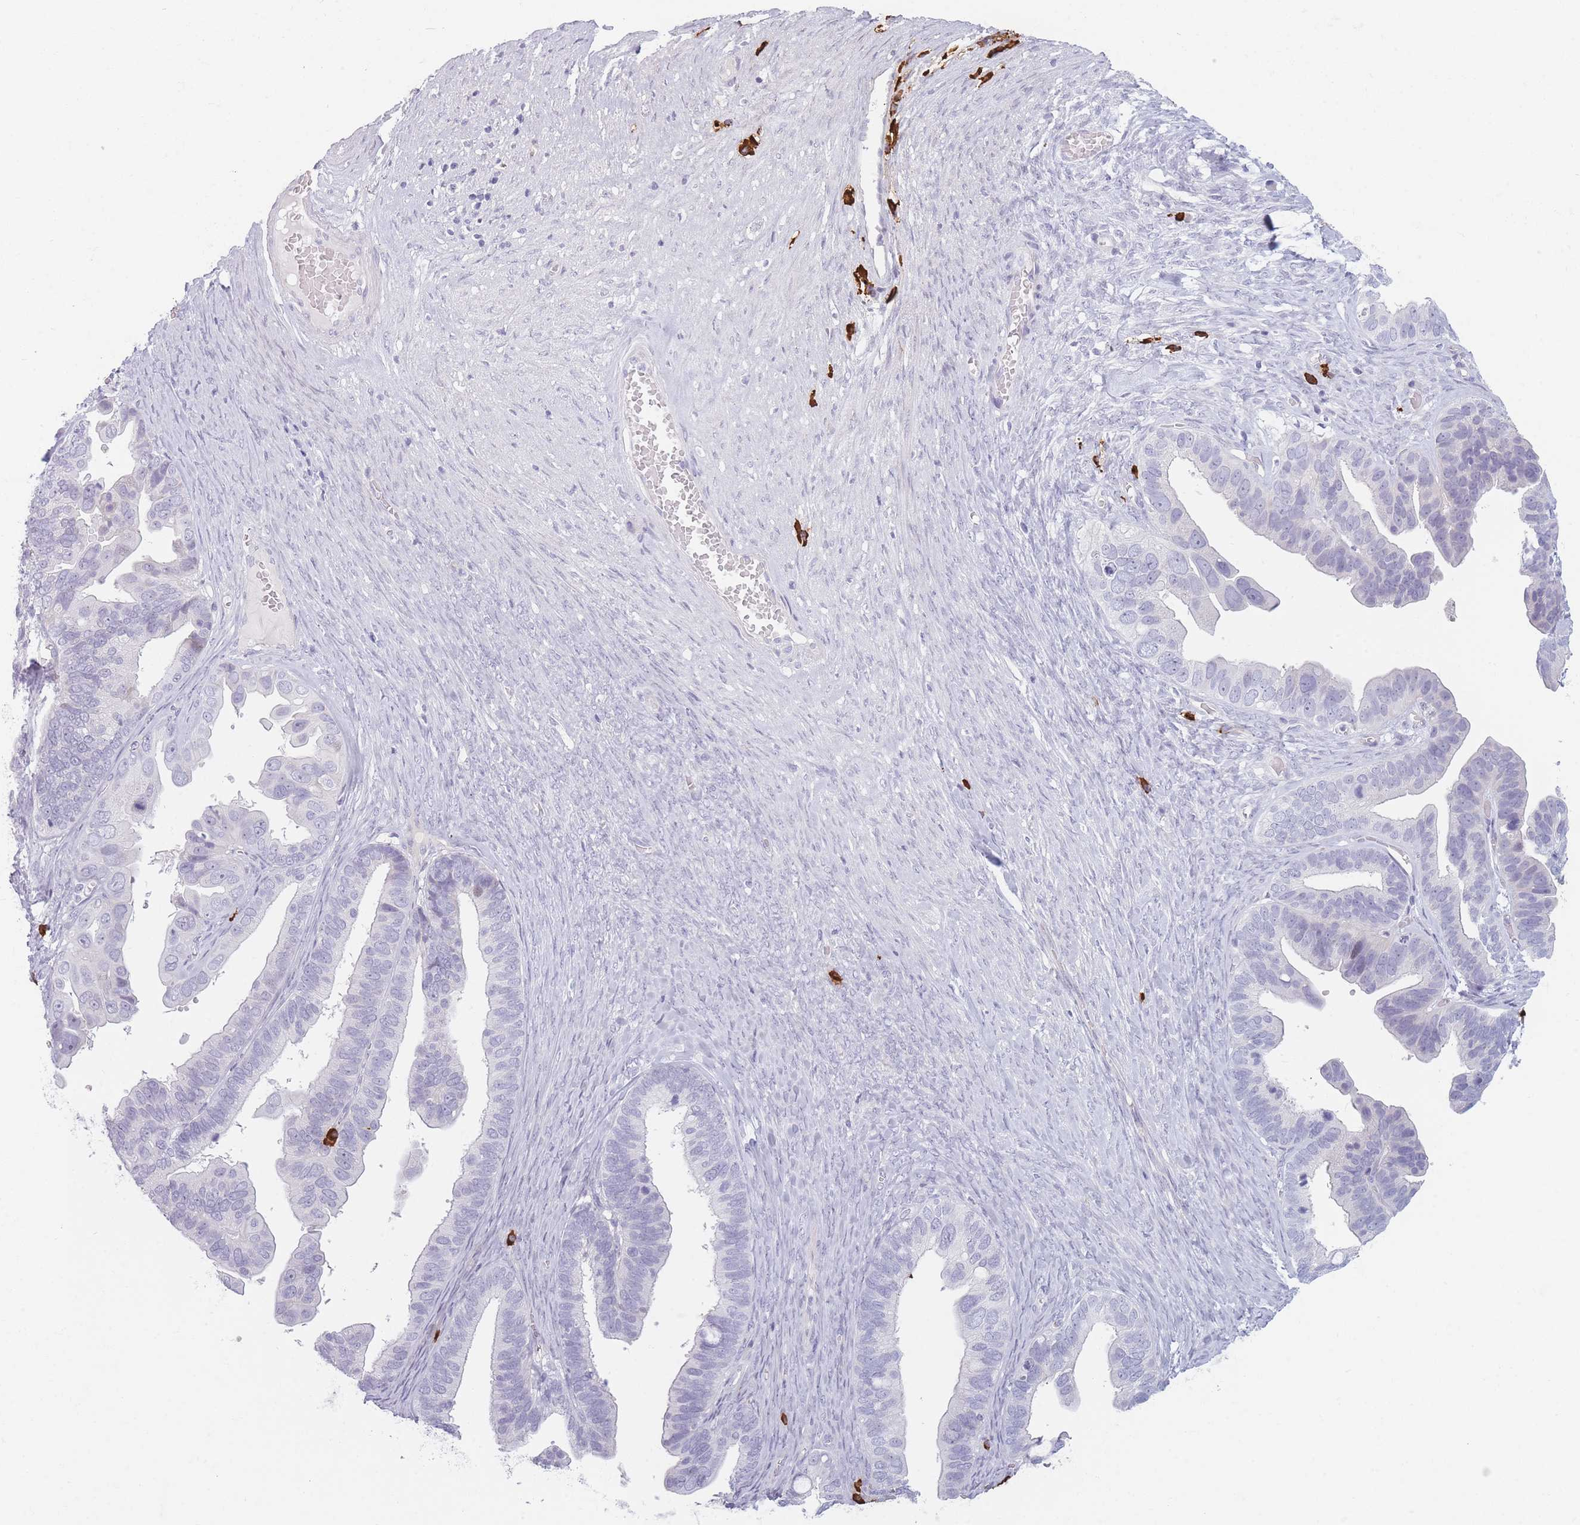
{"staining": {"intensity": "negative", "quantity": "none", "location": "none"}, "tissue": "ovarian cancer", "cell_type": "Tumor cells", "image_type": "cancer", "snomed": [{"axis": "morphology", "description": "Cystadenocarcinoma, serous, NOS"}, {"axis": "topography", "description": "Ovary"}], "caption": "There is no significant expression in tumor cells of ovarian serous cystadenocarcinoma.", "gene": "PLEKHG2", "patient": {"sex": "female", "age": 56}}